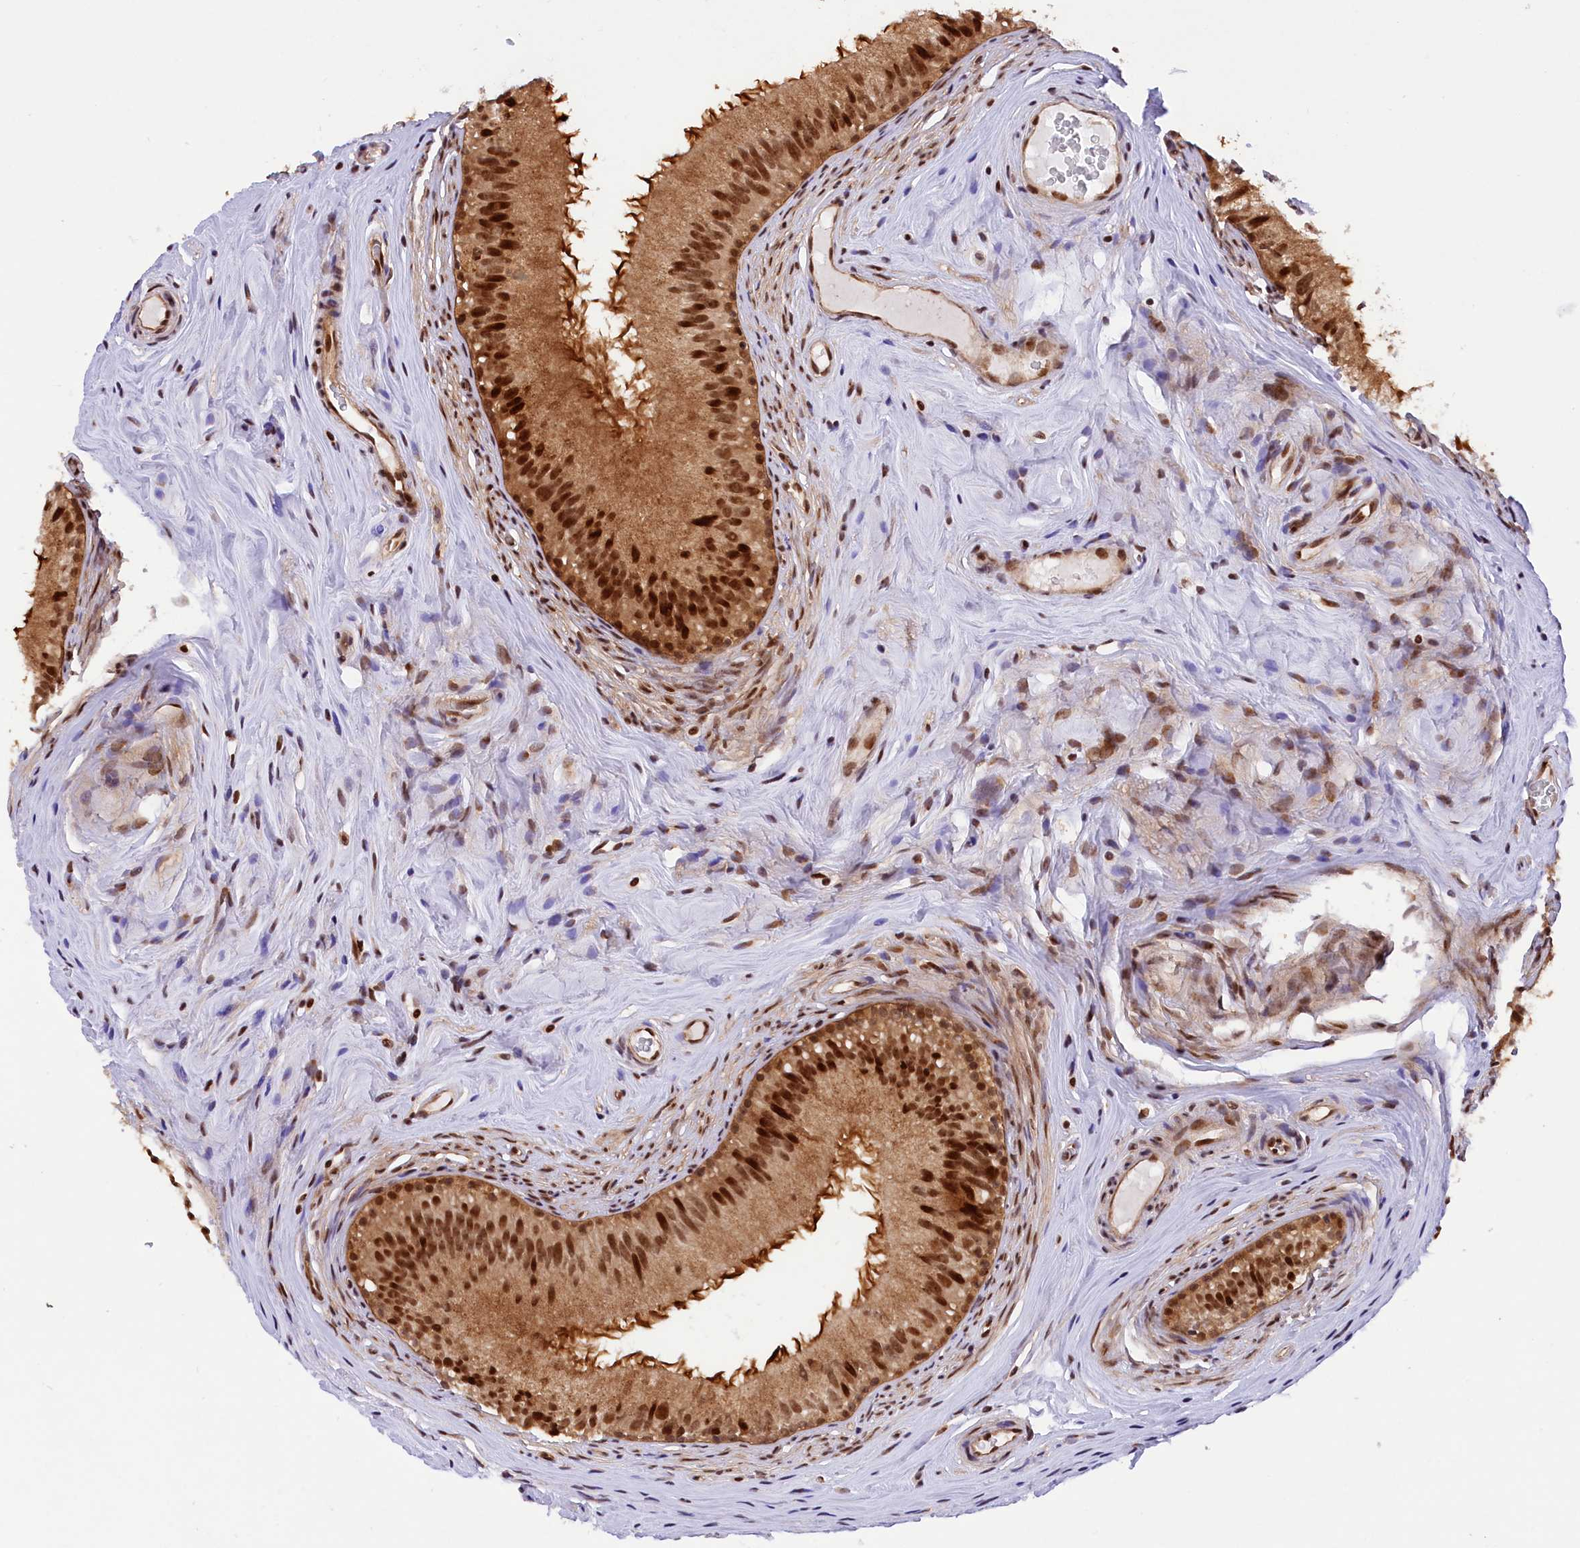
{"staining": {"intensity": "strong", "quantity": ">75%", "location": "cytoplasmic/membranous,nuclear"}, "tissue": "epididymis", "cell_type": "Glandular cells", "image_type": "normal", "snomed": [{"axis": "morphology", "description": "Normal tissue, NOS"}, {"axis": "topography", "description": "Epididymis"}], "caption": "Glandular cells reveal strong cytoplasmic/membranous,nuclear expression in about >75% of cells in normal epididymis.", "gene": "SAMD4A", "patient": {"sex": "male", "age": 45}}